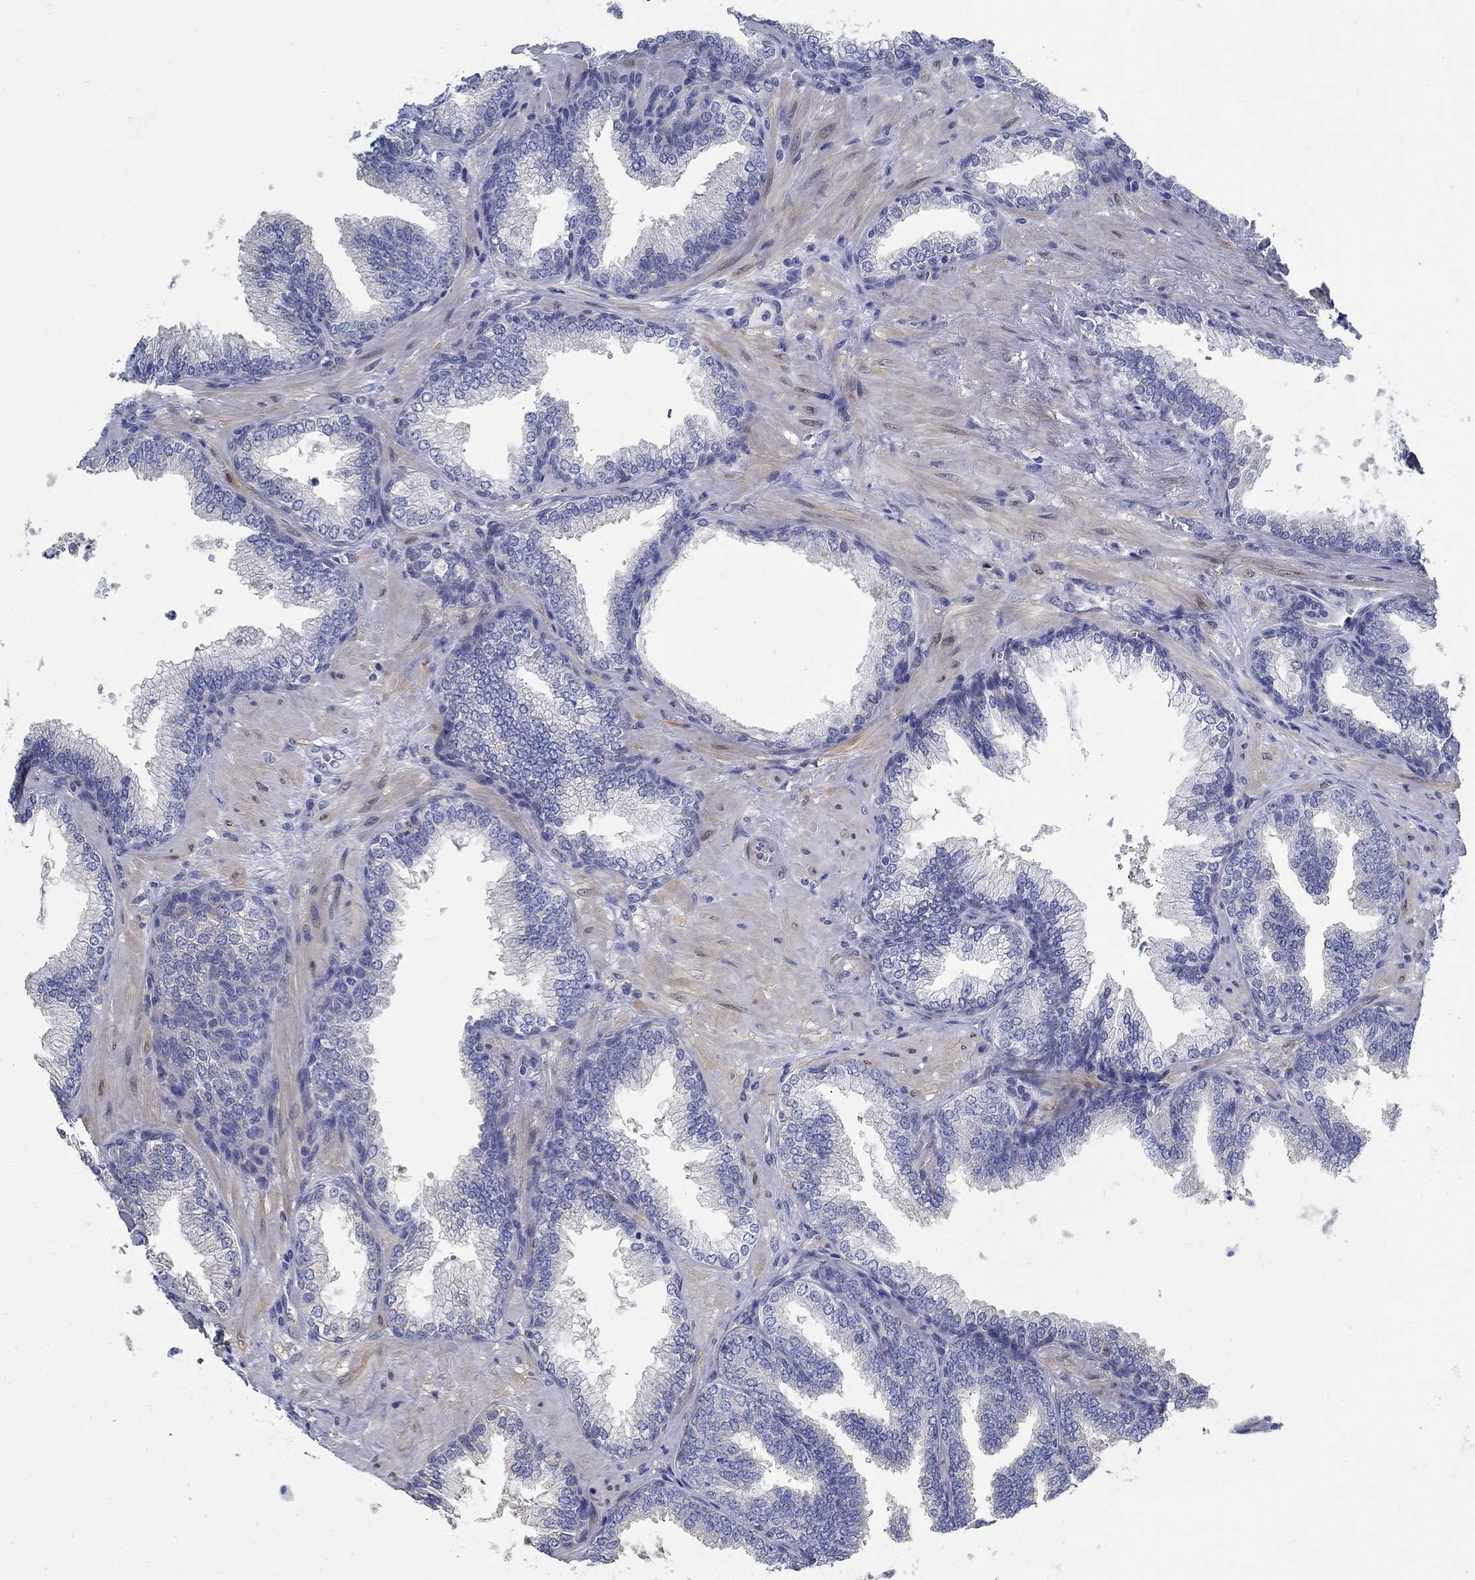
{"staining": {"intensity": "negative", "quantity": "none", "location": "none"}, "tissue": "prostate cancer", "cell_type": "Tumor cells", "image_type": "cancer", "snomed": [{"axis": "morphology", "description": "Adenocarcinoma, Low grade"}, {"axis": "topography", "description": "Prostate"}], "caption": "Immunohistochemistry of prostate cancer (low-grade adenocarcinoma) displays no expression in tumor cells.", "gene": "C15orf39", "patient": {"sex": "male", "age": 68}}